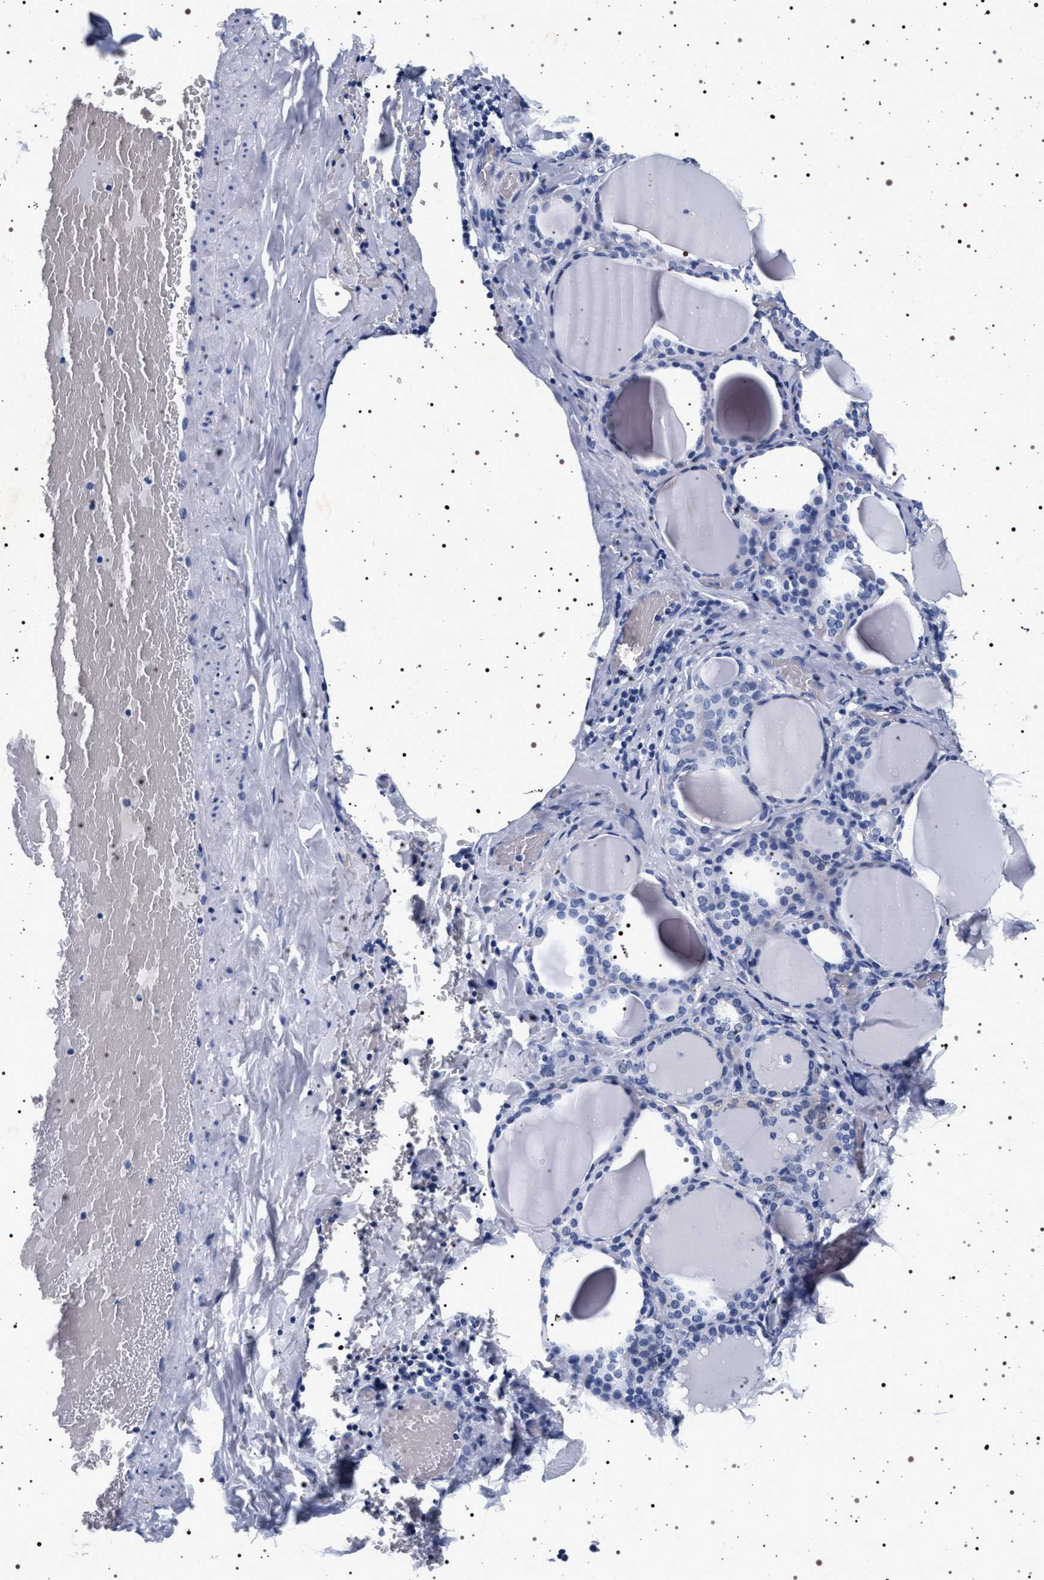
{"staining": {"intensity": "negative", "quantity": "none", "location": "none"}, "tissue": "thyroid gland", "cell_type": "Glandular cells", "image_type": "normal", "snomed": [{"axis": "morphology", "description": "Normal tissue, NOS"}, {"axis": "morphology", "description": "Papillary adenocarcinoma, NOS"}, {"axis": "topography", "description": "Thyroid gland"}], "caption": "Immunohistochemical staining of unremarkable thyroid gland reveals no significant positivity in glandular cells. (Stains: DAB (3,3'-diaminobenzidine) immunohistochemistry with hematoxylin counter stain, Microscopy: brightfield microscopy at high magnification).", "gene": "SYN1", "patient": {"sex": "female", "age": 30}}